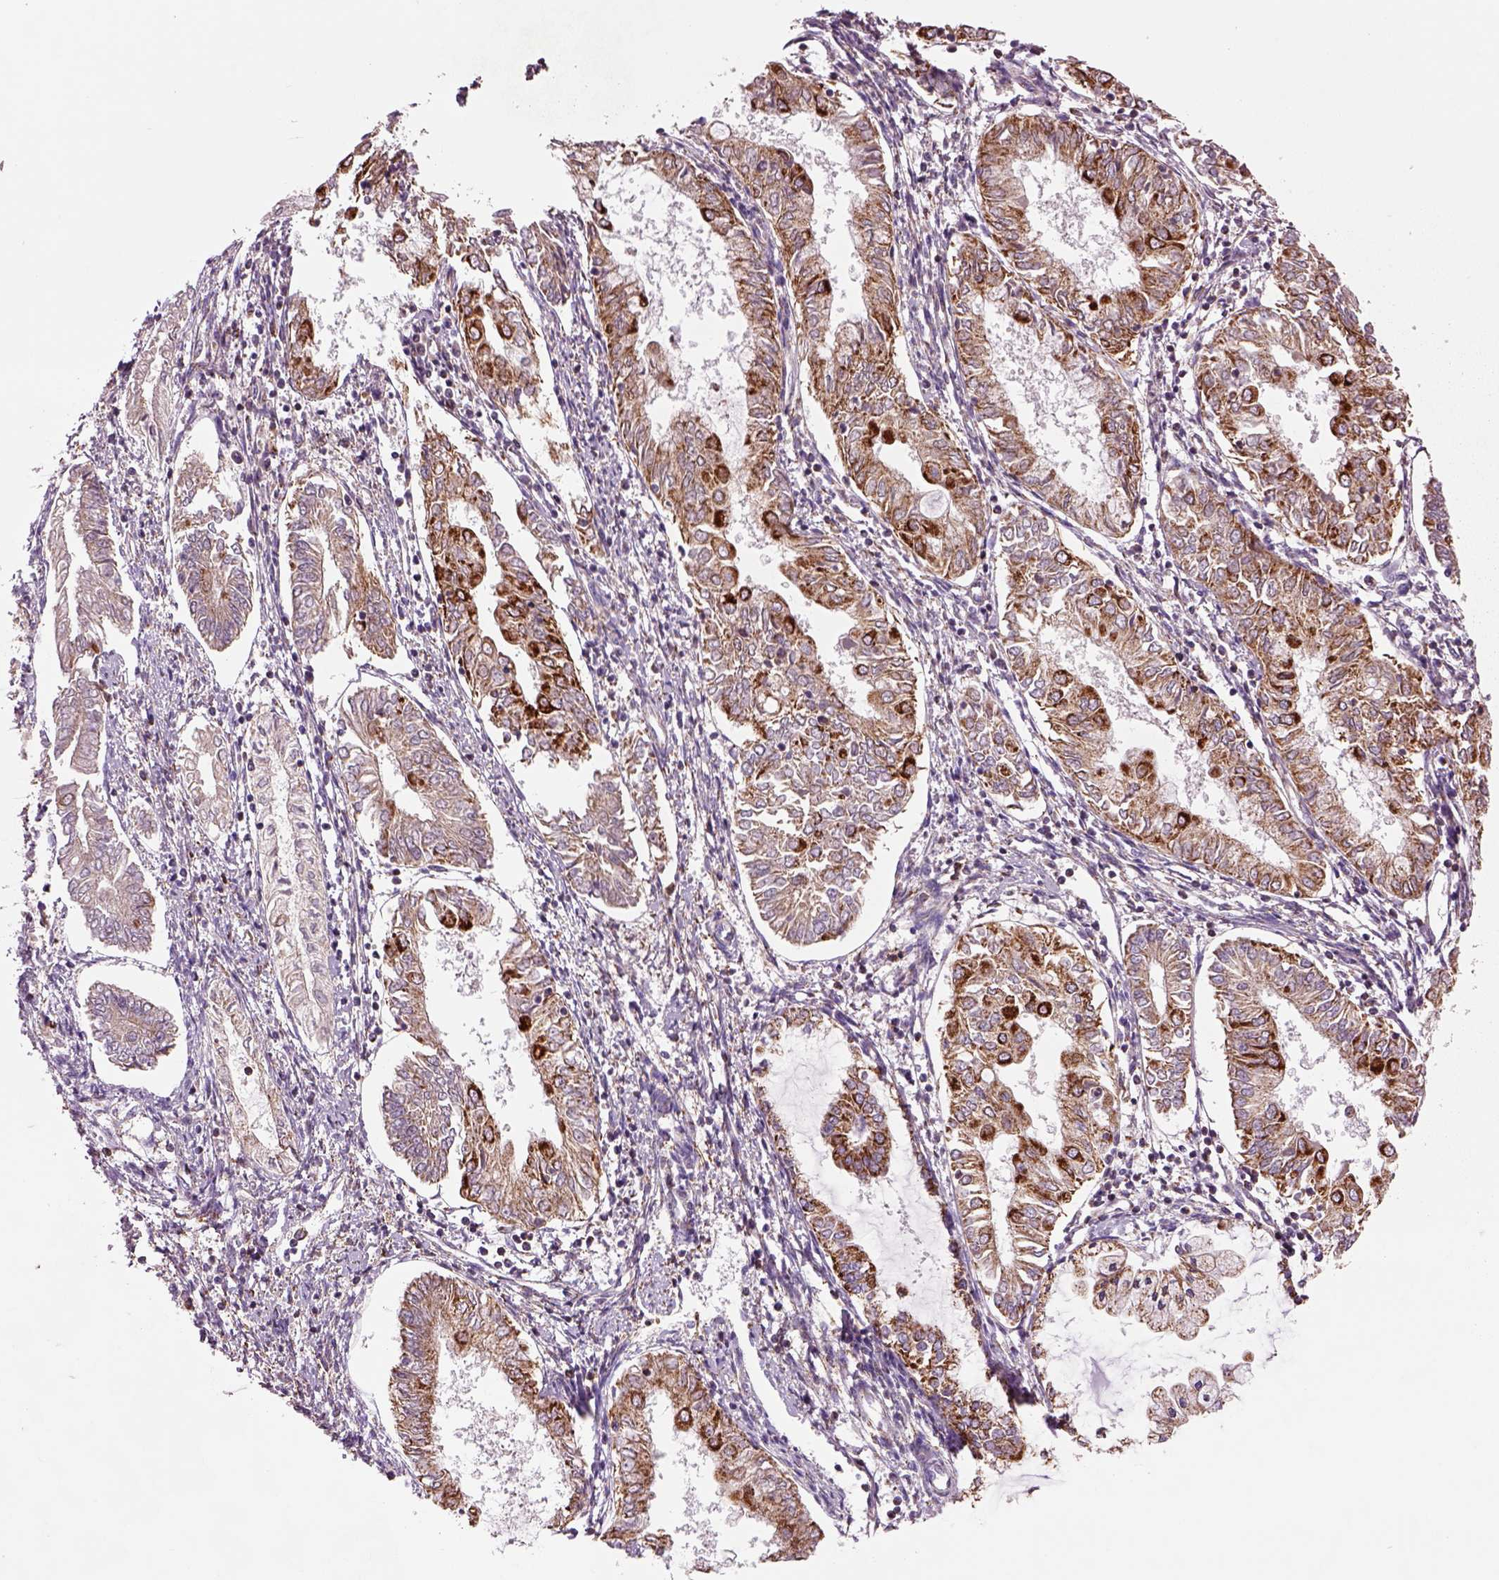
{"staining": {"intensity": "strong", "quantity": ">75%", "location": "cytoplasmic/membranous"}, "tissue": "endometrial cancer", "cell_type": "Tumor cells", "image_type": "cancer", "snomed": [{"axis": "morphology", "description": "Adenocarcinoma, NOS"}, {"axis": "topography", "description": "Endometrium"}], "caption": "DAB immunohistochemical staining of human endometrial cancer (adenocarcinoma) displays strong cytoplasmic/membranous protein expression in approximately >75% of tumor cells.", "gene": "SLC25A24", "patient": {"sex": "female", "age": 68}}